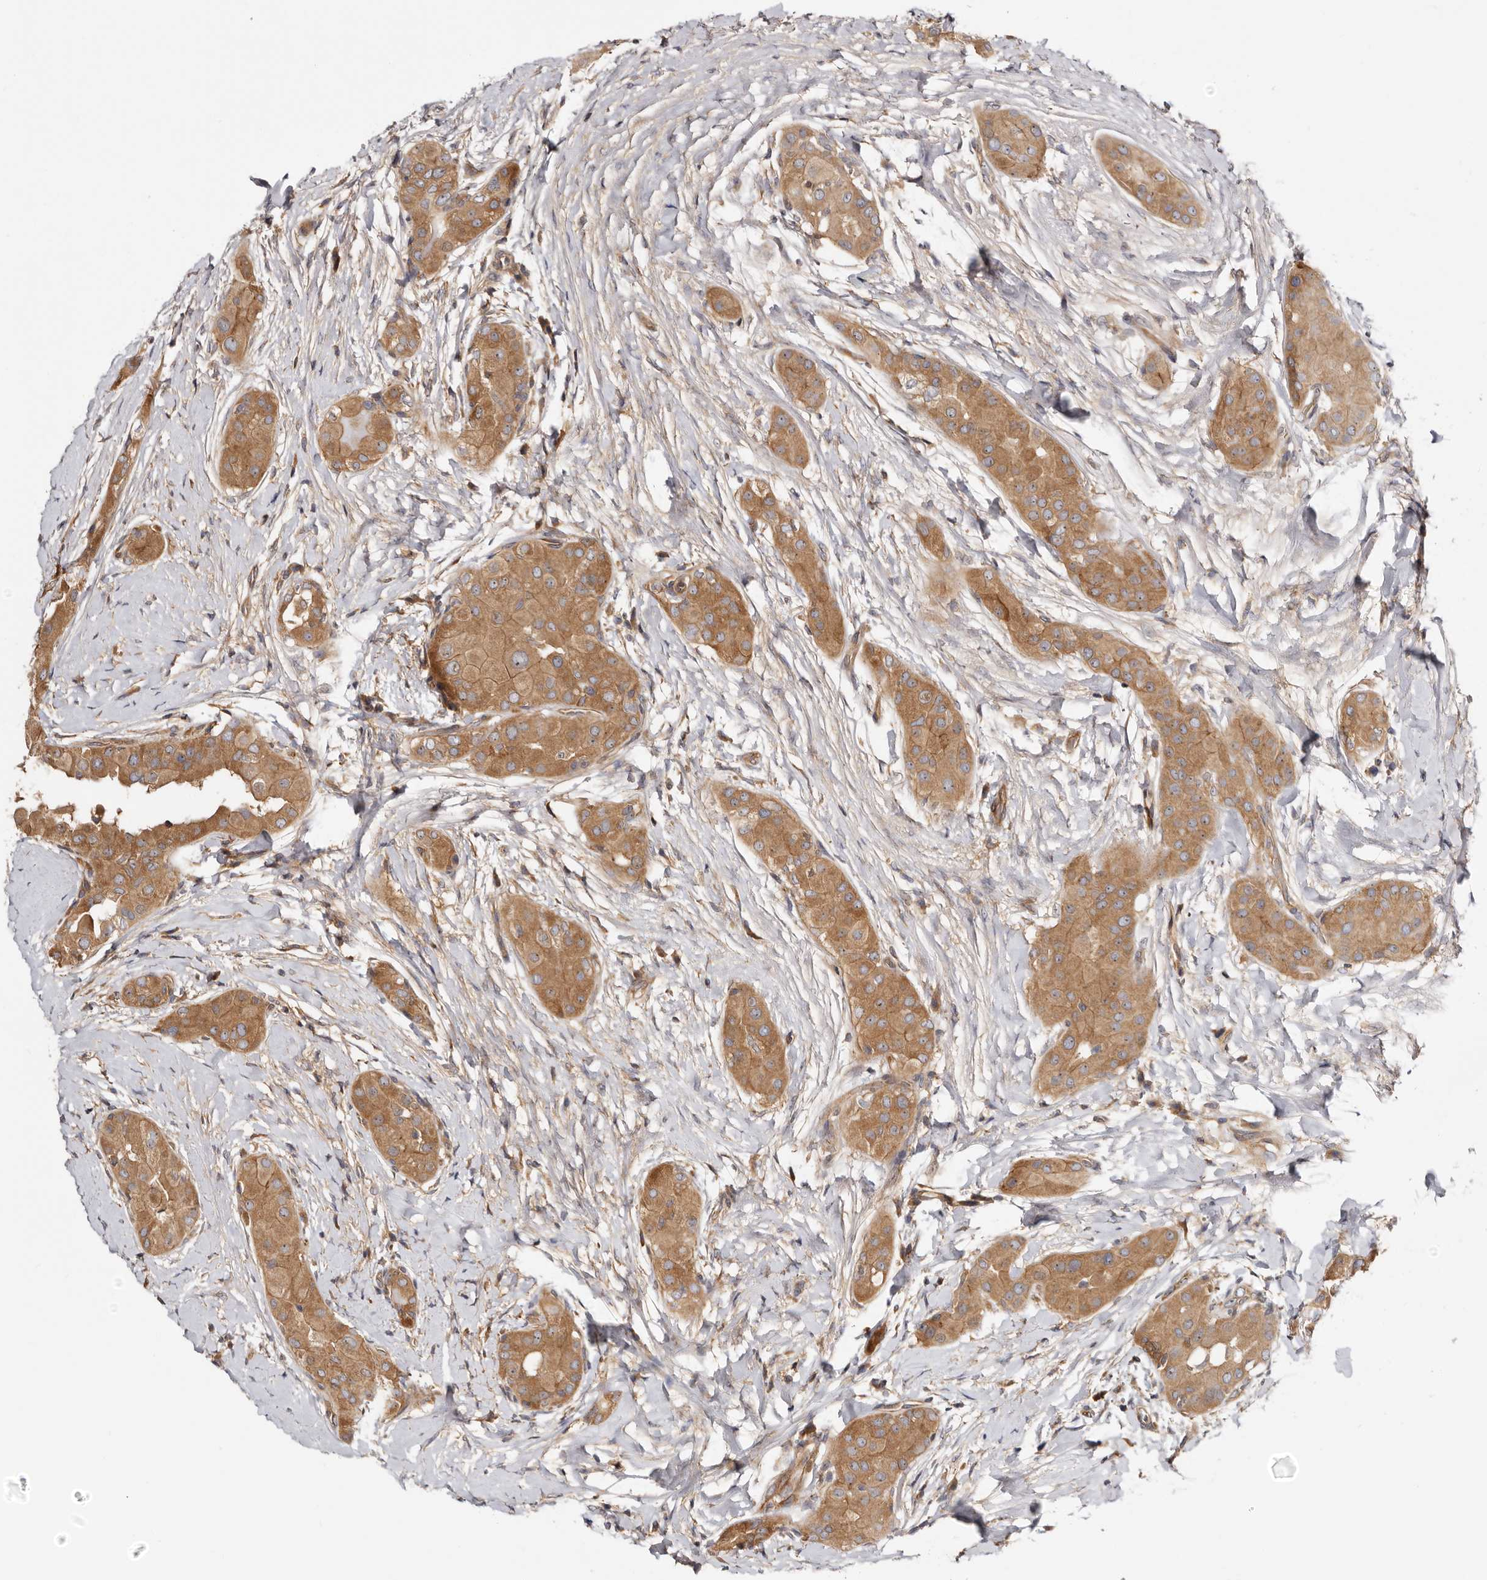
{"staining": {"intensity": "moderate", "quantity": ">75%", "location": "cytoplasmic/membranous,nuclear"}, "tissue": "thyroid cancer", "cell_type": "Tumor cells", "image_type": "cancer", "snomed": [{"axis": "morphology", "description": "Papillary adenocarcinoma, NOS"}, {"axis": "topography", "description": "Thyroid gland"}], "caption": "Human papillary adenocarcinoma (thyroid) stained with a brown dye displays moderate cytoplasmic/membranous and nuclear positive positivity in about >75% of tumor cells.", "gene": "PANK4", "patient": {"sex": "male", "age": 33}}